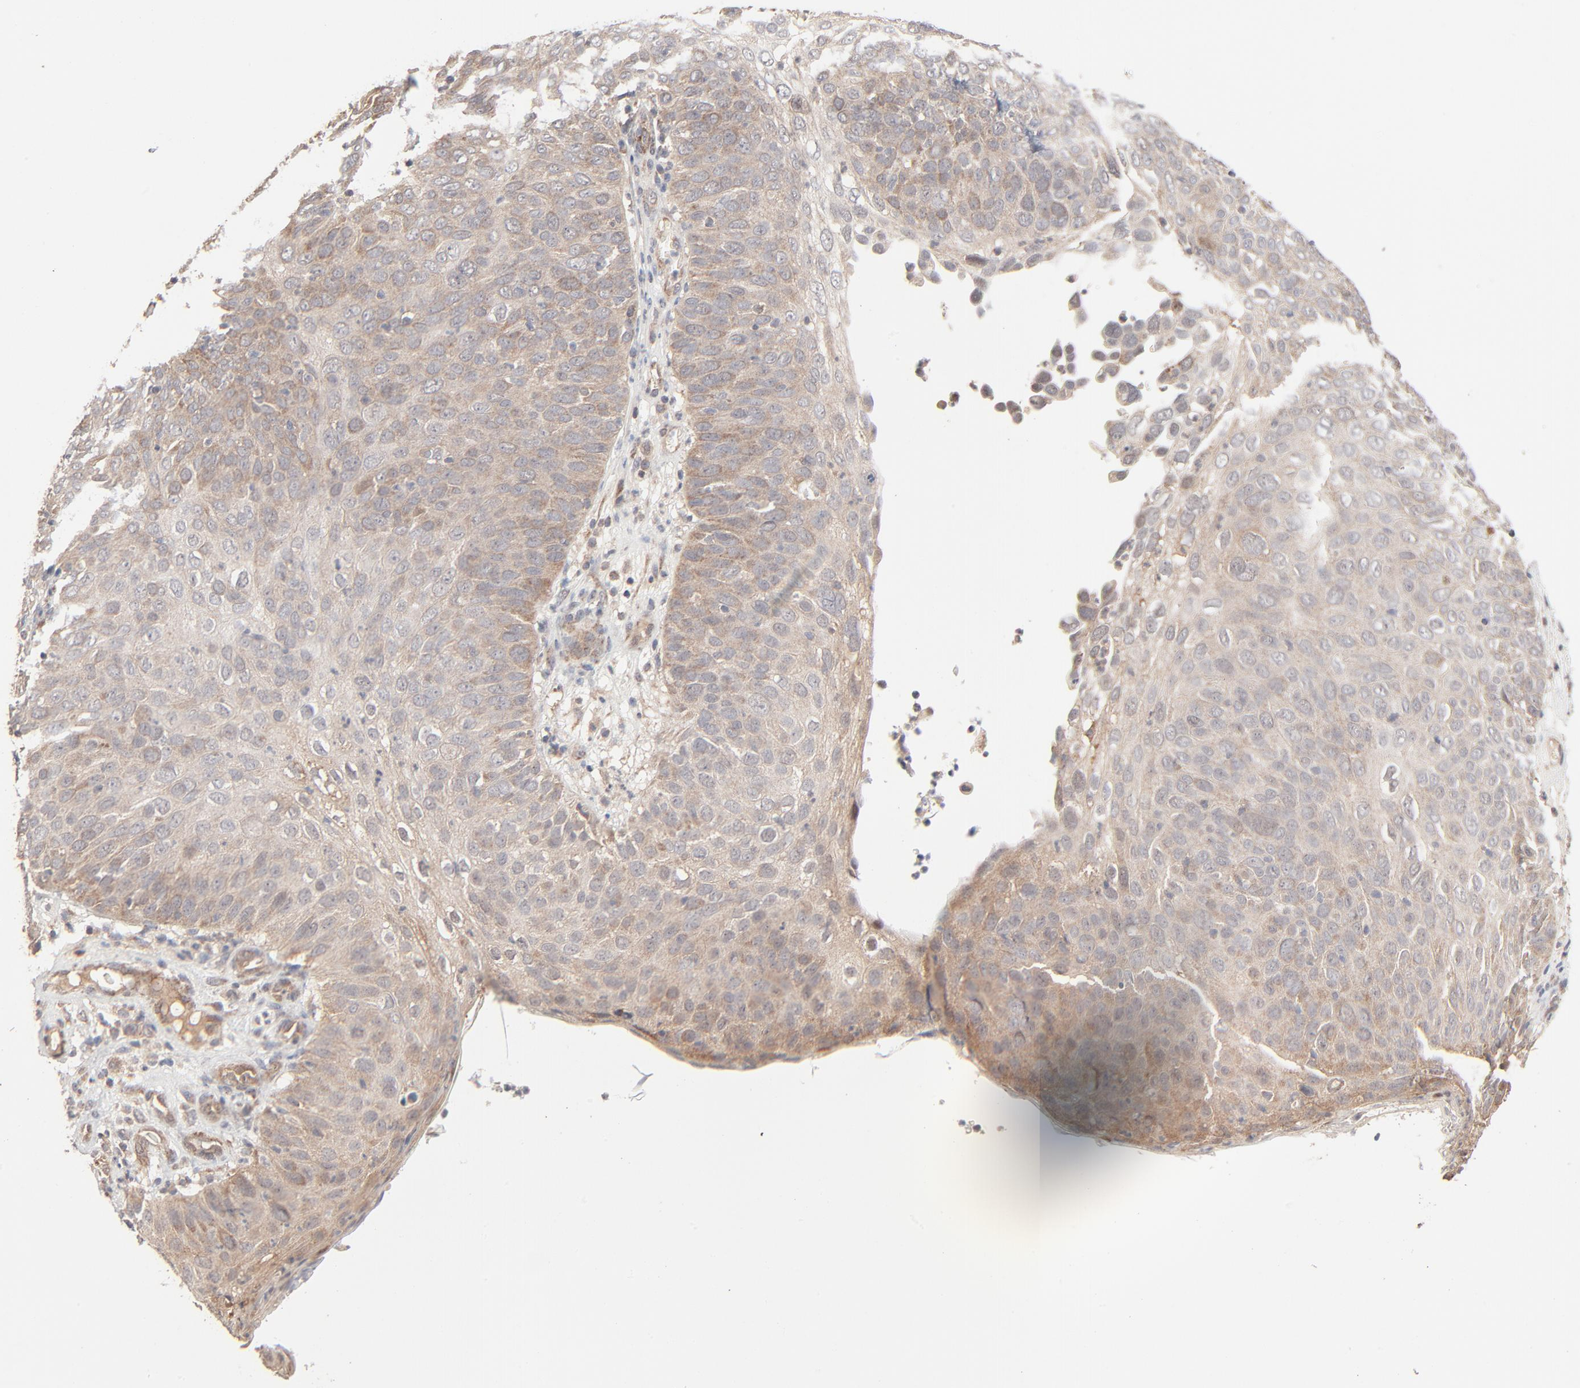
{"staining": {"intensity": "moderate", "quantity": ">75%", "location": "cytoplasmic/membranous"}, "tissue": "skin cancer", "cell_type": "Tumor cells", "image_type": "cancer", "snomed": [{"axis": "morphology", "description": "Squamous cell carcinoma, NOS"}, {"axis": "topography", "description": "Skin"}], "caption": "There is medium levels of moderate cytoplasmic/membranous positivity in tumor cells of skin cancer, as demonstrated by immunohistochemical staining (brown color).", "gene": "ABLIM3", "patient": {"sex": "male", "age": 87}}